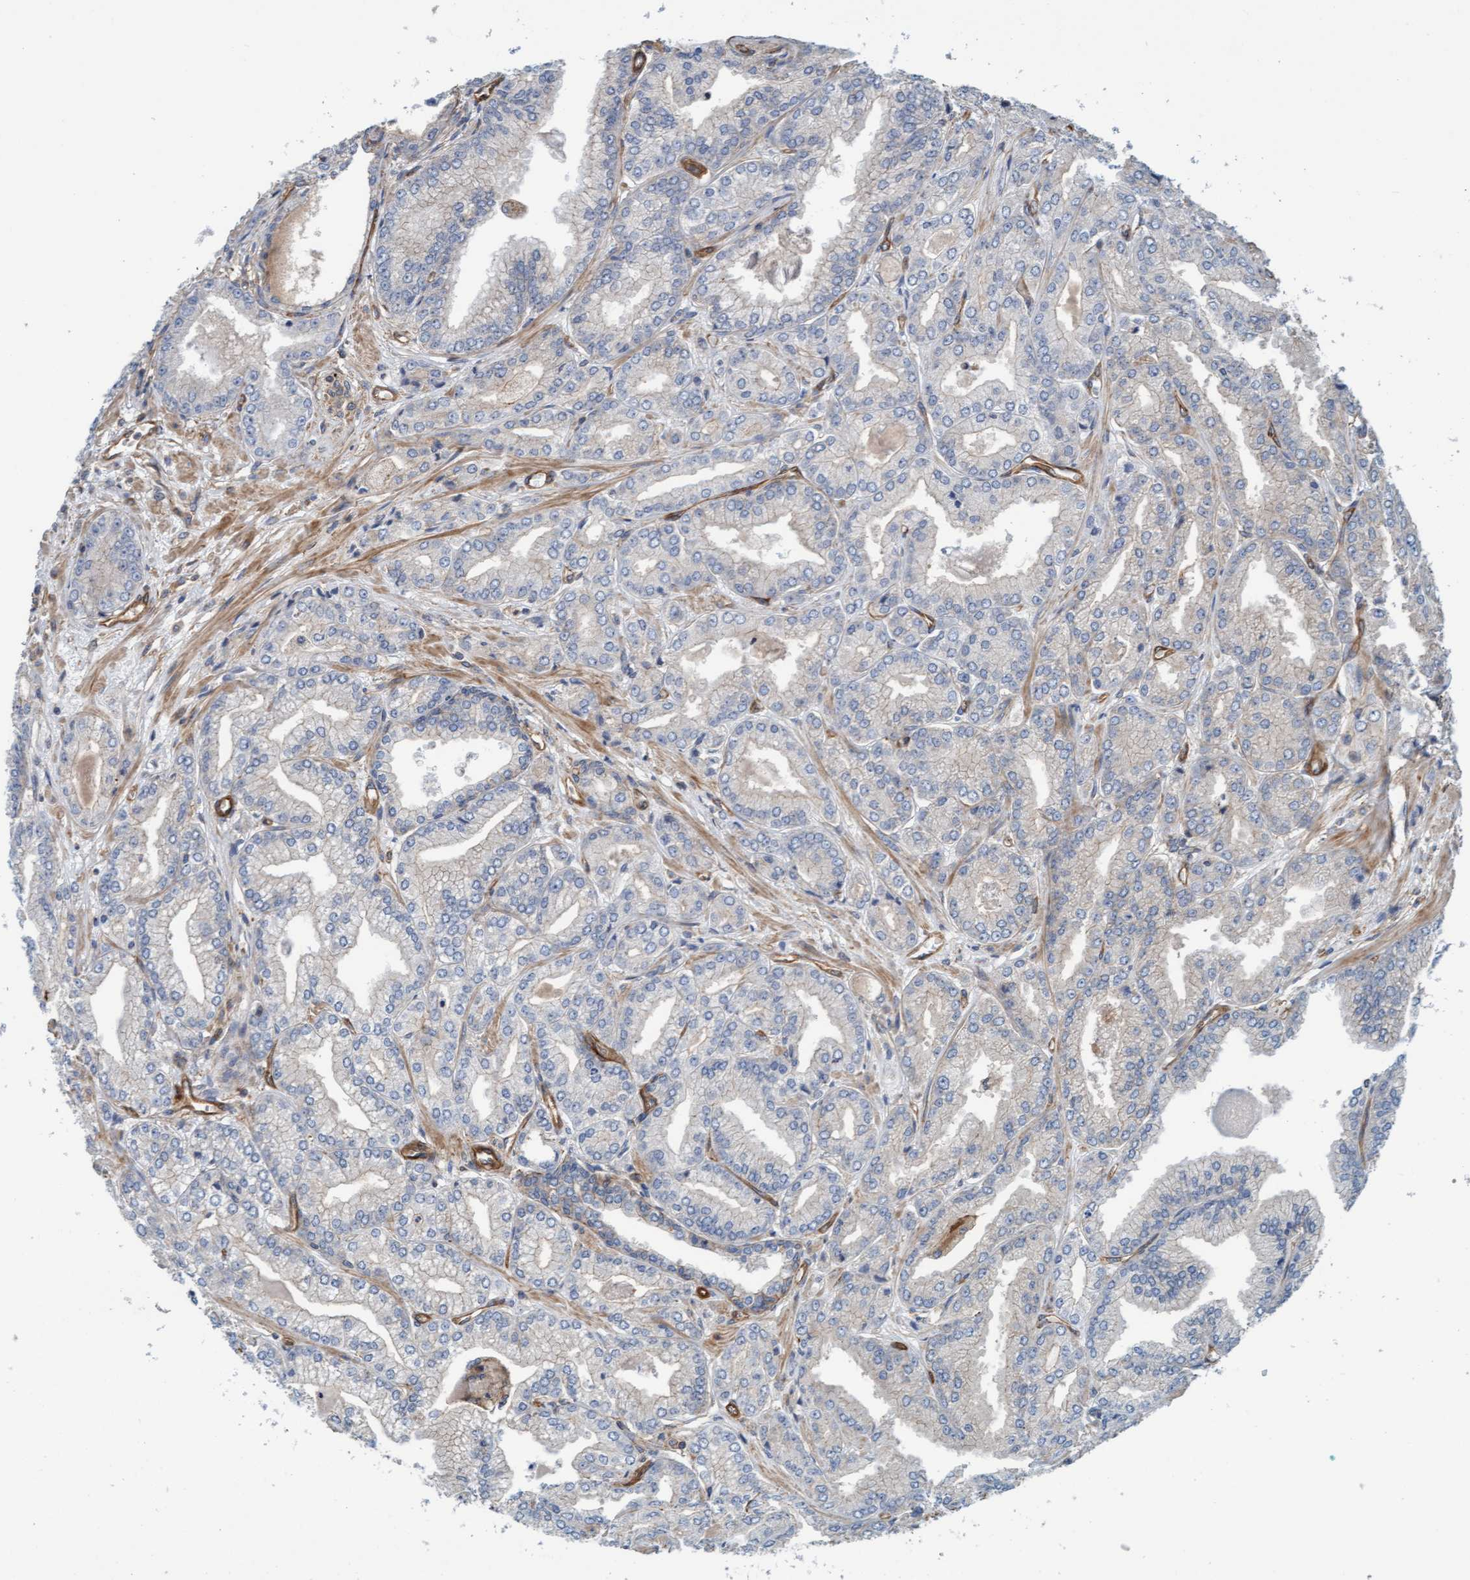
{"staining": {"intensity": "negative", "quantity": "none", "location": "none"}, "tissue": "prostate cancer", "cell_type": "Tumor cells", "image_type": "cancer", "snomed": [{"axis": "morphology", "description": "Adenocarcinoma, Low grade"}, {"axis": "topography", "description": "Prostate"}], "caption": "A histopathology image of human prostate cancer is negative for staining in tumor cells.", "gene": "STXBP4", "patient": {"sex": "male", "age": 52}}